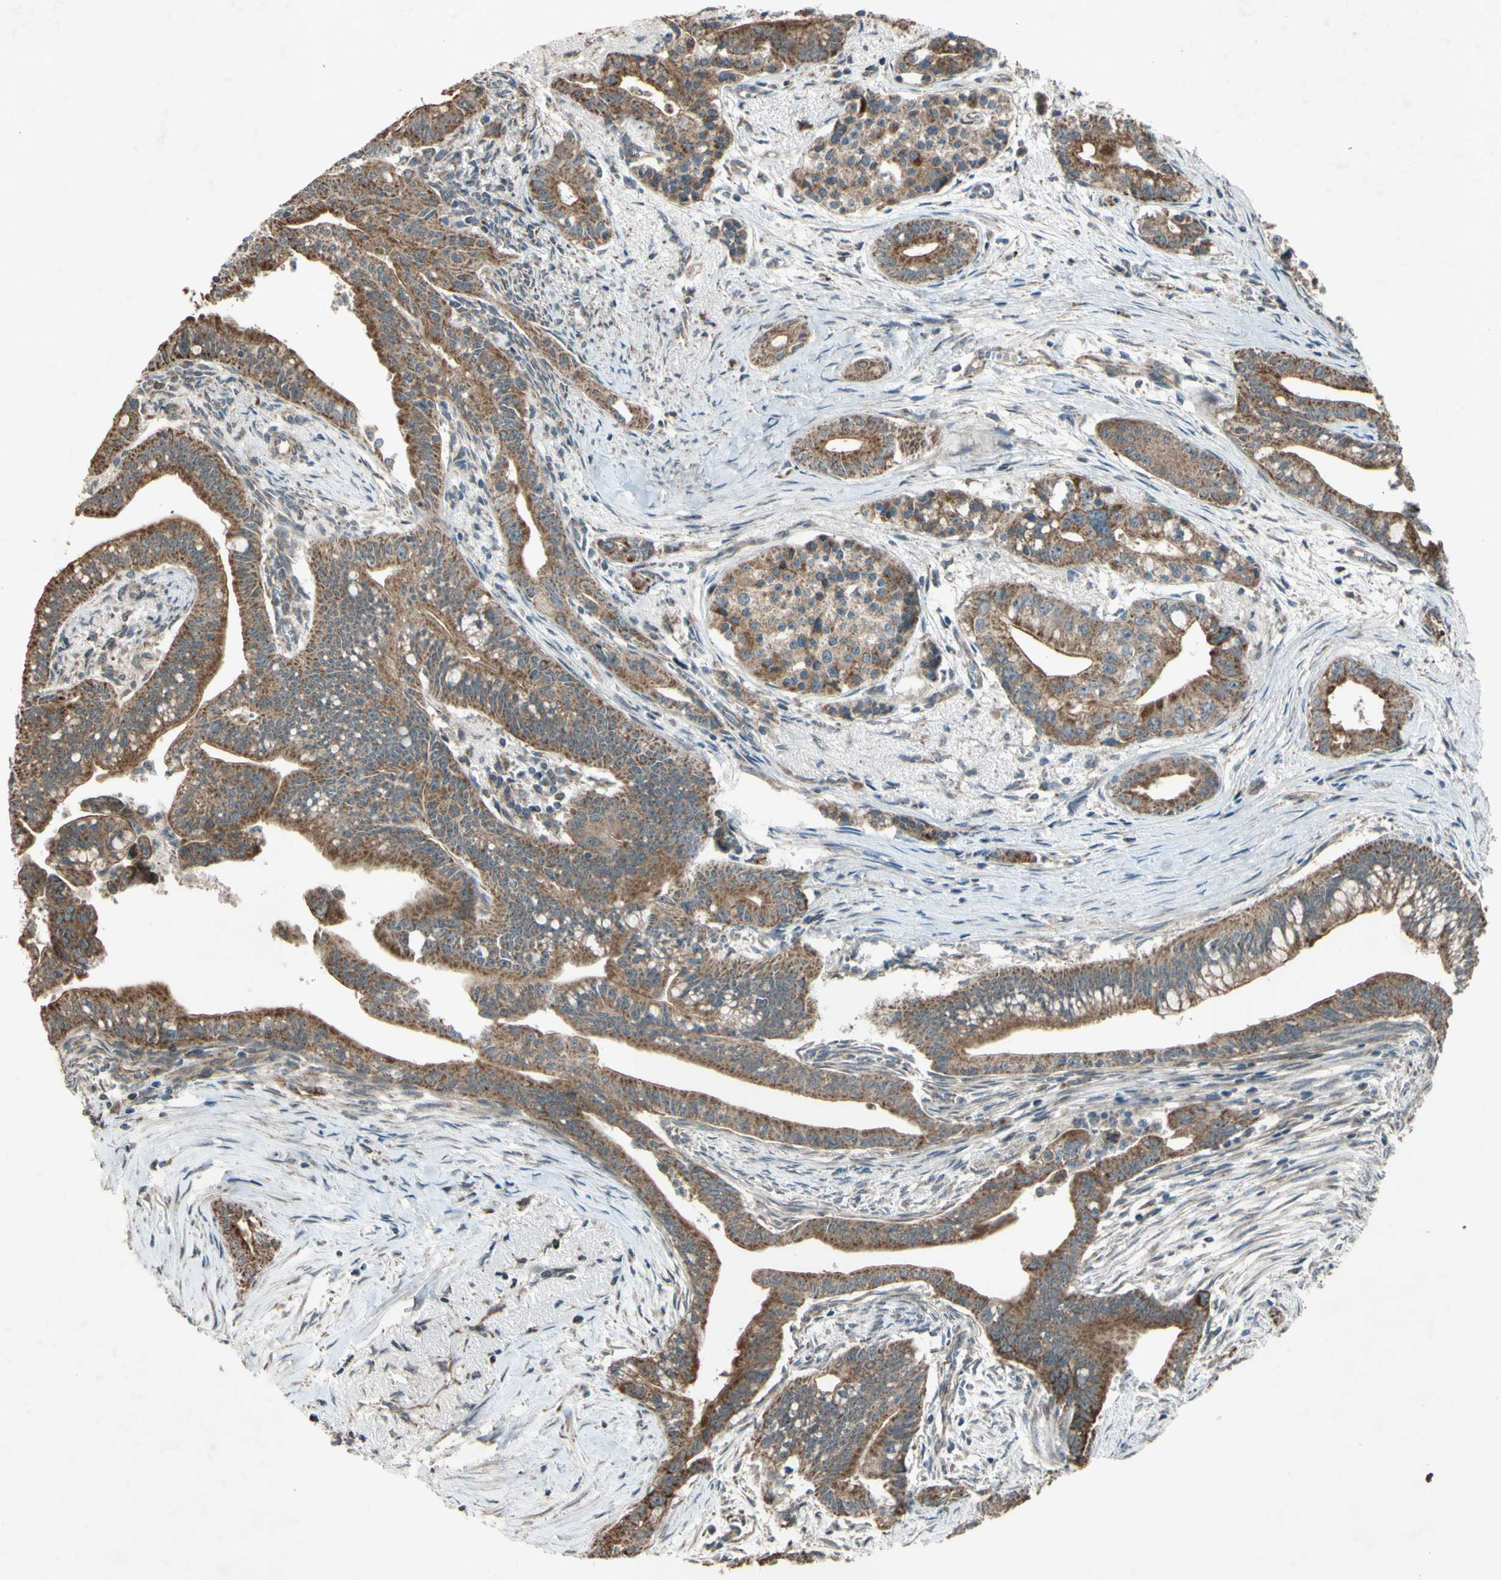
{"staining": {"intensity": "moderate", "quantity": ">75%", "location": "cytoplasmic/membranous"}, "tissue": "pancreatic cancer", "cell_type": "Tumor cells", "image_type": "cancer", "snomed": [{"axis": "morphology", "description": "Adenocarcinoma, NOS"}, {"axis": "topography", "description": "Pancreas"}], "caption": "A micrograph of human adenocarcinoma (pancreatic) stained for a protein shows moderate cytoplasmic/membranous brown staining in tumor cells. (DAB = brown stain, brightfield microscopy at high magnification).", "gene": "ACOT8", "patient": {"sex": "male", "age": 70}}